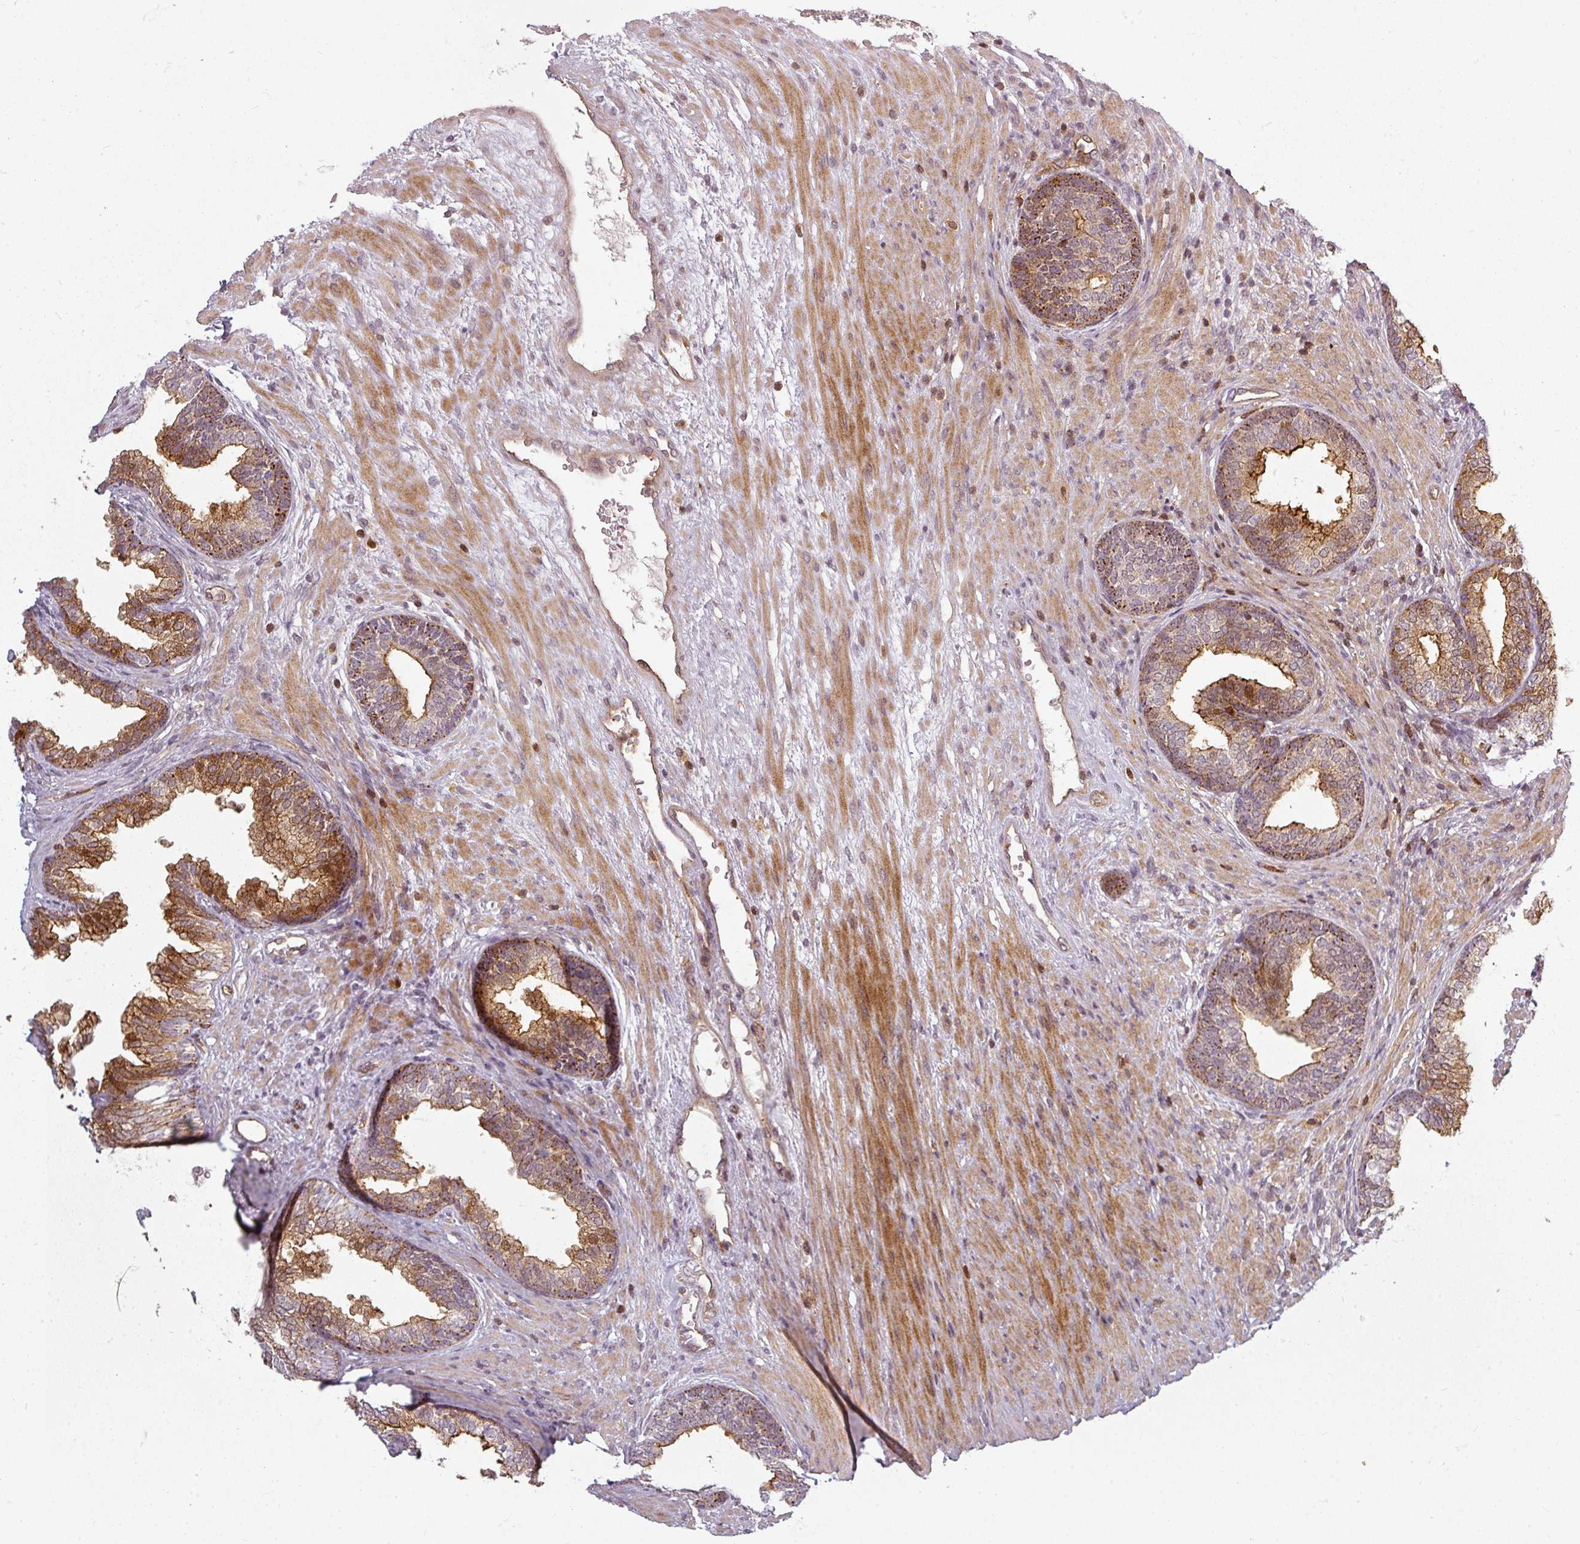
{"staining": {"intensity": "moderate", "quantity": ">75%", "location": "cytoplasmic/membranous"}, "tissue": "prostate", "cell_type": "Glandular cells", "image_type": "normal", "snomed": [{"axis": "morphology", "description": "Normal tissue, NOS"}, {"axis": "topography", "description": "Prostate"}], "caption": "The image demonstrates staining of normal prostate, revealing moderate cytoplasmic/membranous protein expression (brown color) within glandular cells. The protein is shown in brown color, while the nuclei are stained blue.", "gene": "CLIC1", "patient": {"sex": "male", "age": 76}}